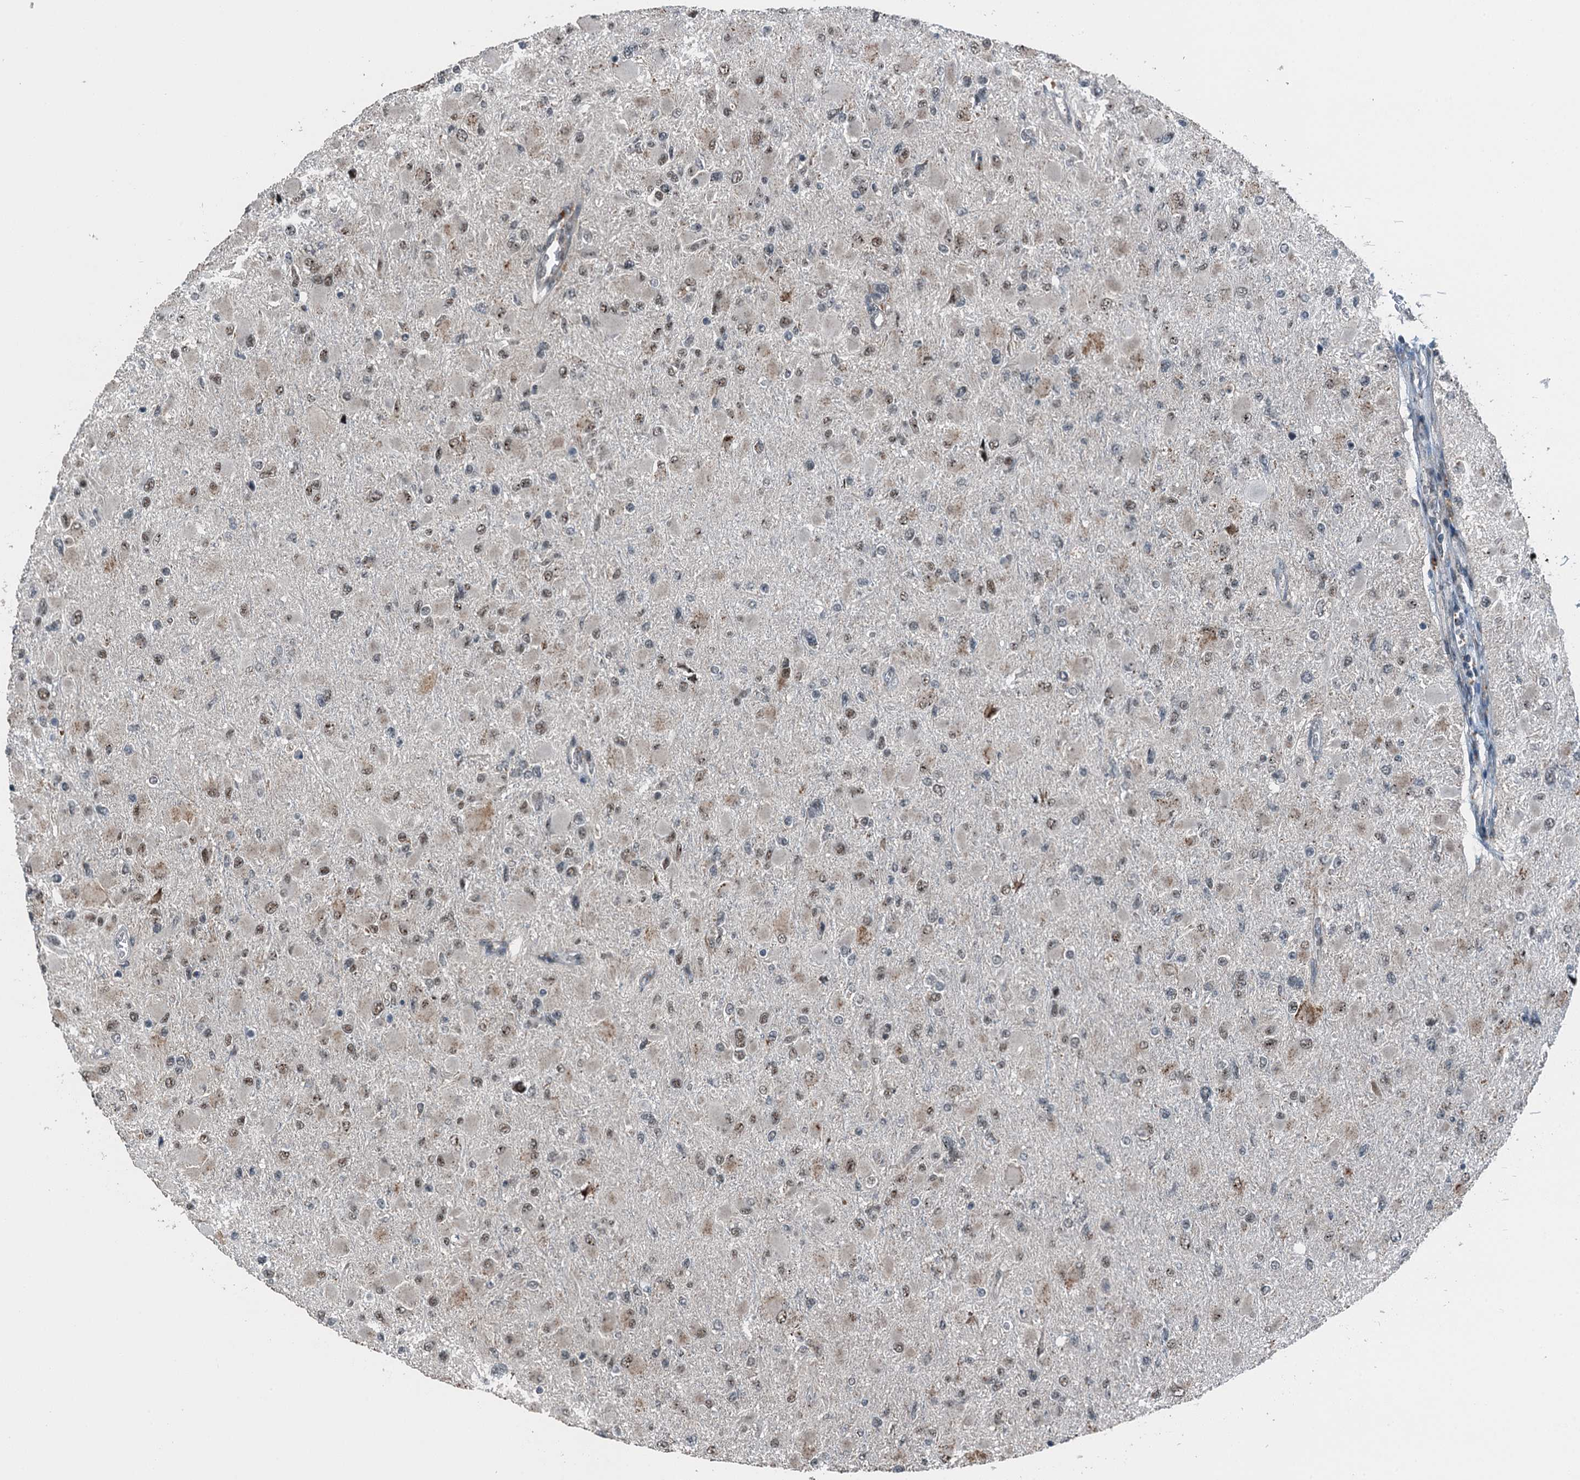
{"staining": {"intensity": "weak", "quantity": "25%-75%", "location": "nuclear"}, "tissue": "glioma", "cell_type": "Tumor cells", "image_type": "cancer", "snomed": [{"axis": "morphology", "description": "Glioma, malignant, High grade"}, {"axis": "topography", "description": "Cerebral cortex"}], "caption": "Glioma stained with a protein marker demonstrates weak staining in tumor cells.", "gene": "BMERB1", "patient": {"sex": "female", "age": 36}}